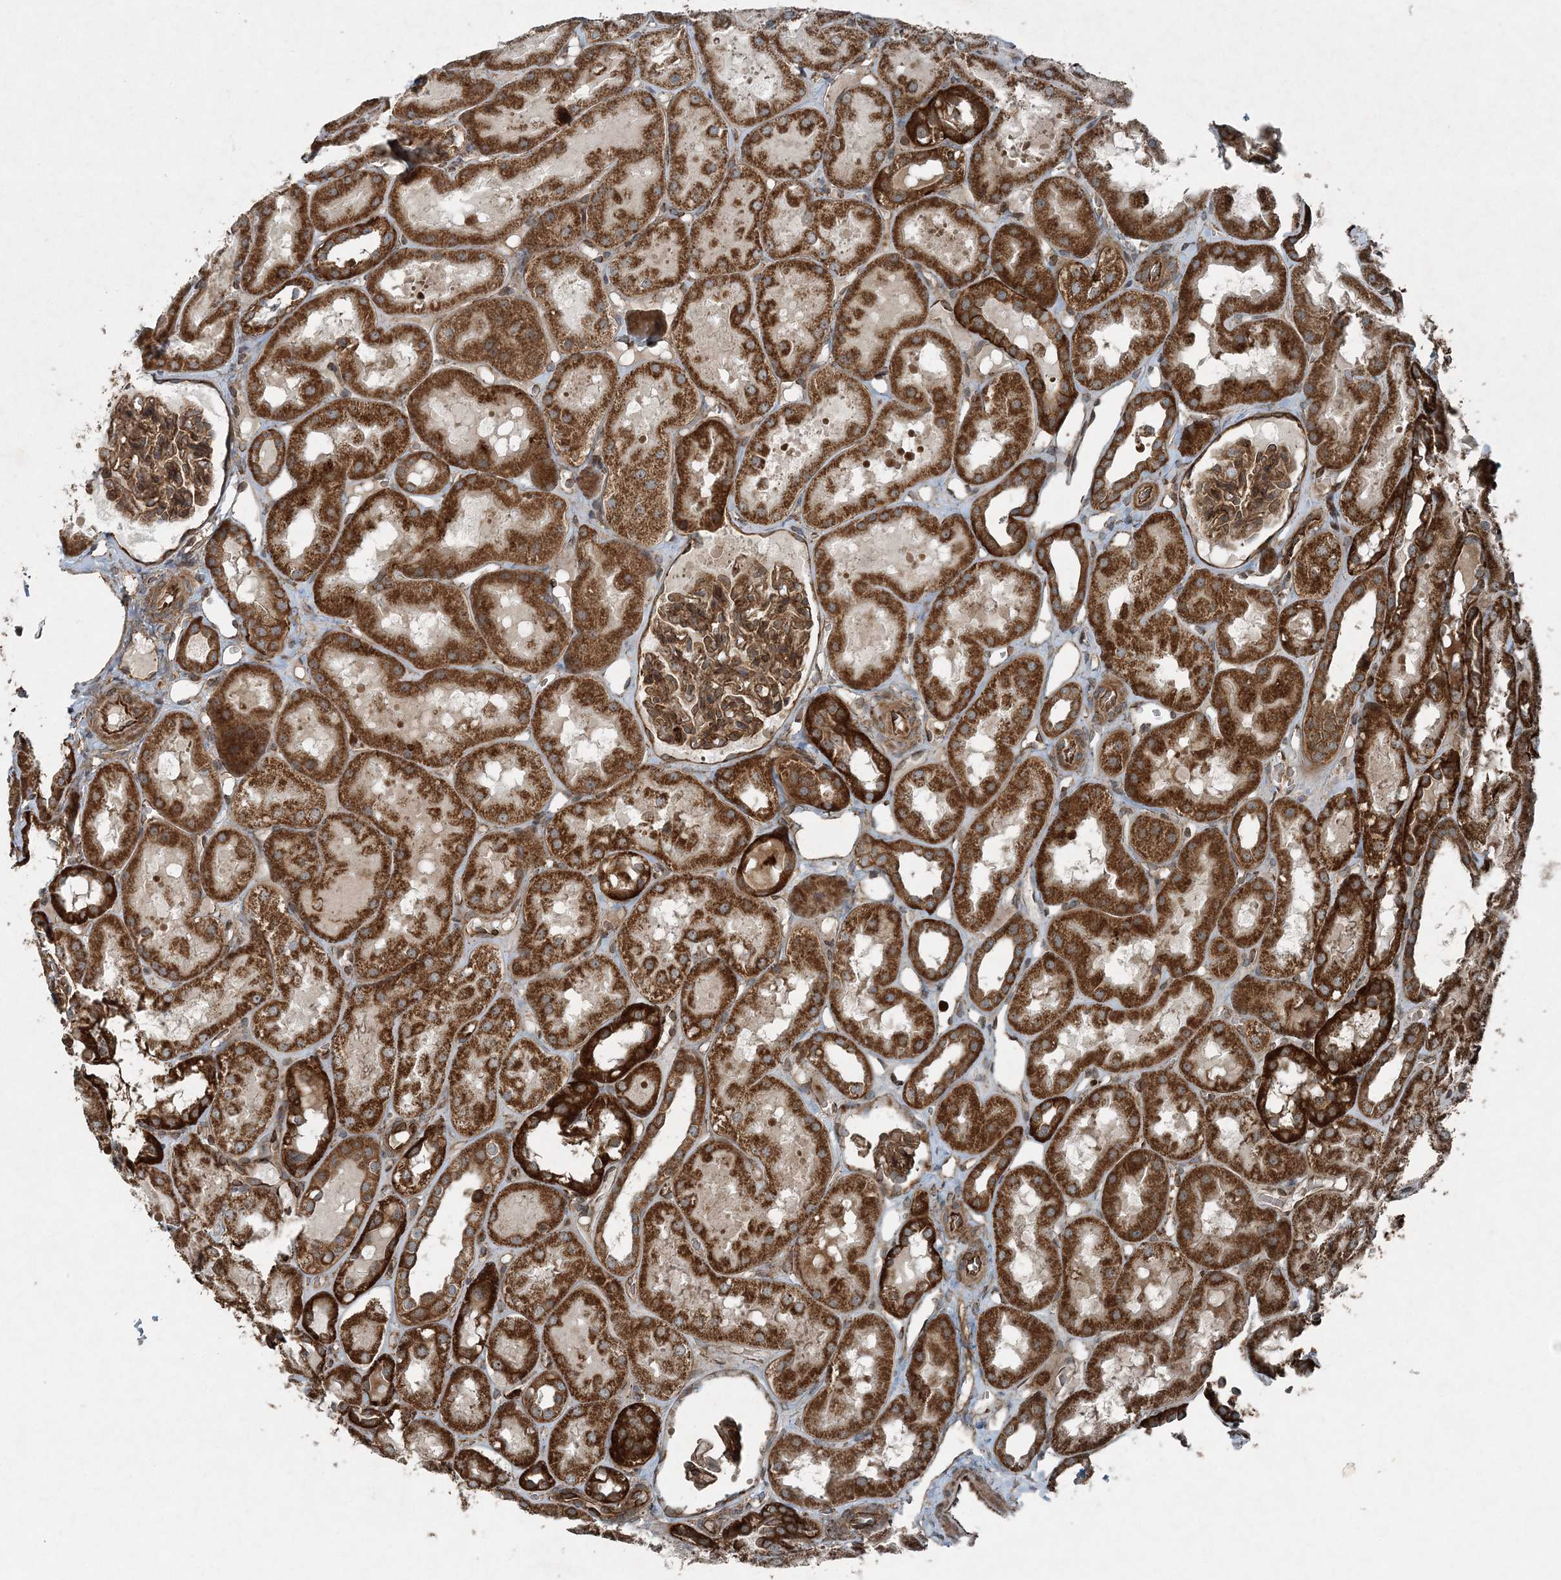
{"staining": {"intensity": "moderate", "quantity": ">75%", "location": "cytoplasmic/membranous"}, "tissue": "kidney", "cell_type": "Cells in glomeruli", "image_type": "normal", "snomed": [{"axis": "morphology", "description": "Normal tissue, NOS"}, {"axis": "topography", "description": "Kidney"}, {"axis": "topography", "description": "Urinary bladder"}], "caption": "Human kidney stained for a protein (brown) reveals moderate cytoplasmic/membranous positive positivity in approximately >75% of cells in glomeruli.", "gene": "COPS7B", "patient": {"sex": "male", "age": 16}}